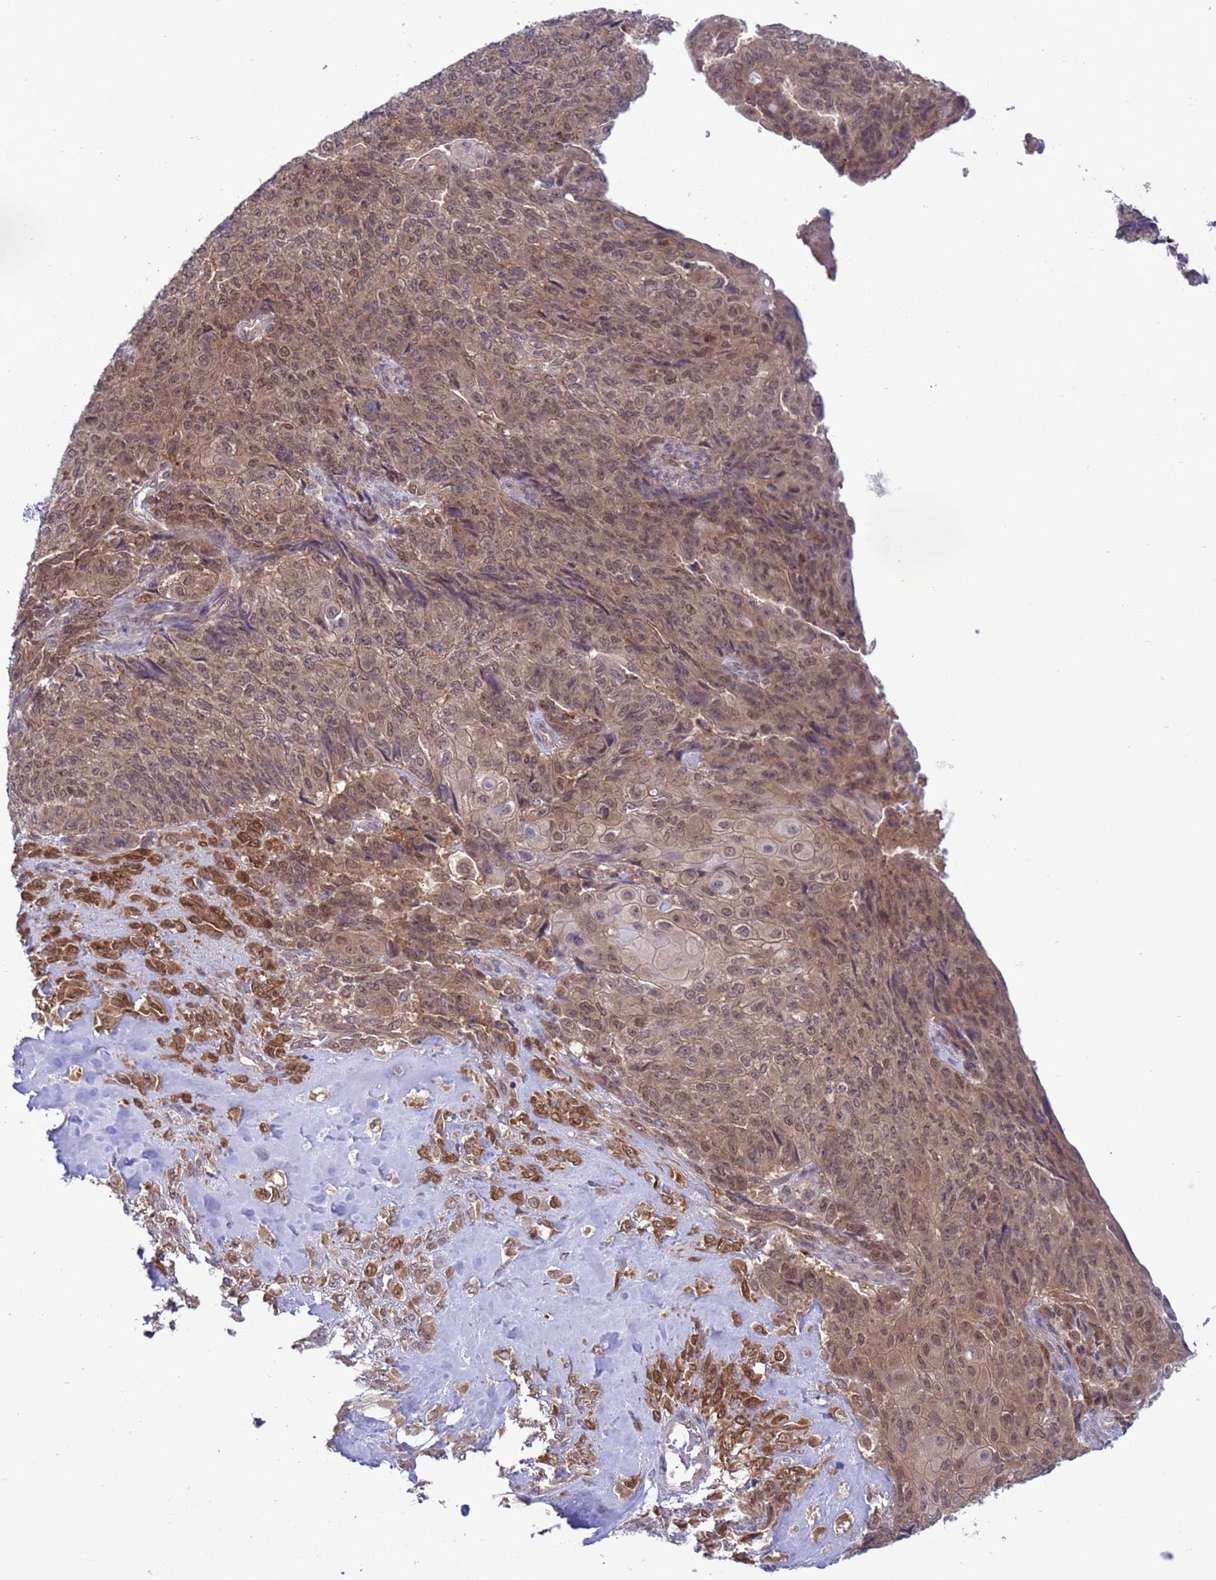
{"staining": {"intensity": "moderate", "quantity": ">75%", "location": "cytoplasmic/membranous,nuclear"}, "tissue": "endometrial cancer", "cell_type": "Tumor cells", "image_type": "cancer", "snomed": [{"axis": "morphology", "description": "Adenocarcinoma, NOS"}, {"axis": "topography", "description": "Endometrium"}], "caption": "Human endometrial cancer stained for a protein (brown) exhibits moderate cytoplasmic/membranous and nuclear positive staining in about >75% of tumor cells.", "gene": "ZNF461", "patient": {"sex": "female", "age": 32}}